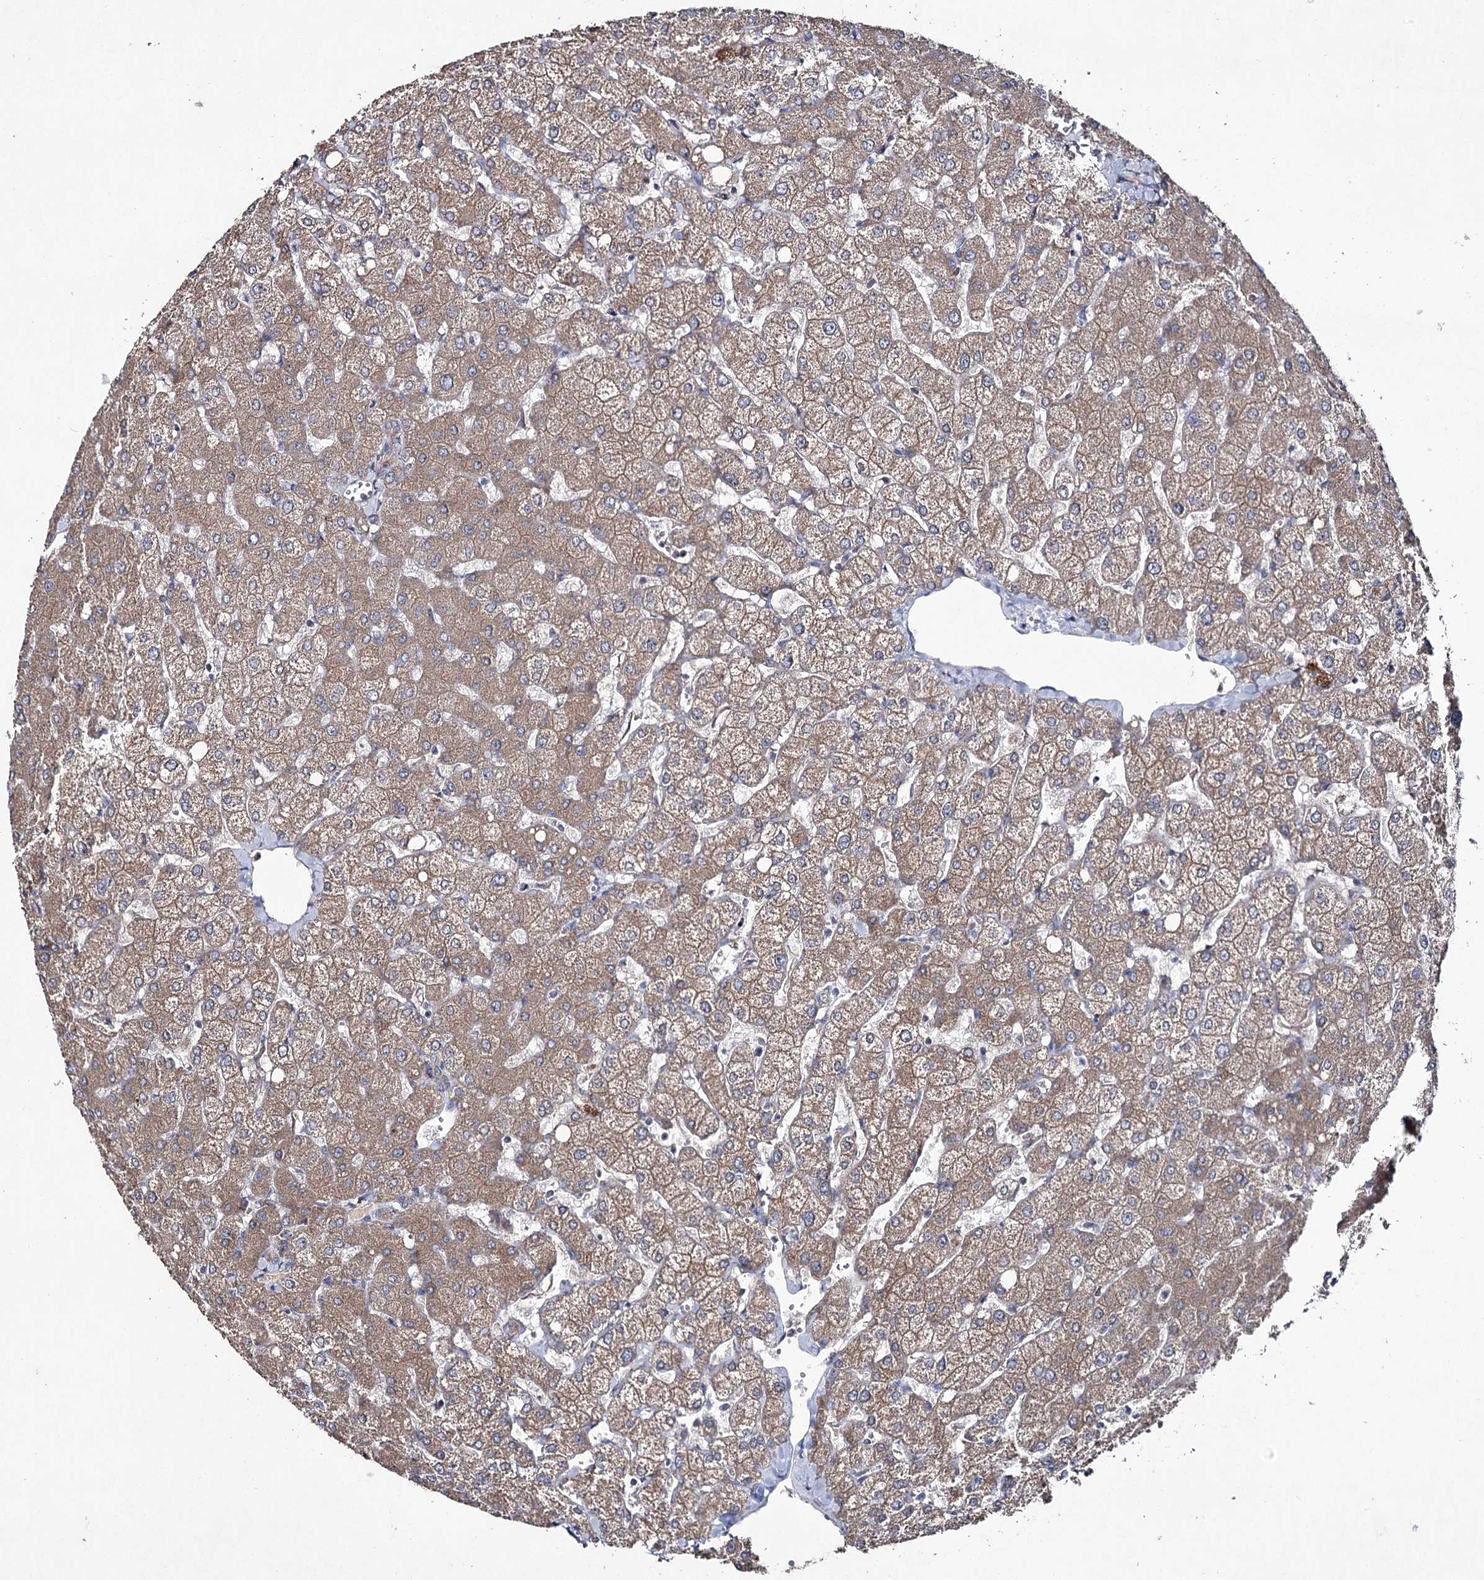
{"staining": {"intensity": "negative", "quantity": "none", "location": "none"}, "tissue": "liver", "cell_type": "Cholangiocytes", "image_type": "normal", "snomed": [{"axis": "morphology", "description": "Normal tissue, NOS"}, {"axis": "topography", "description": "Liver"}], "caption": "Immunohistochemistry photomicrograph of benign human liver stained for a protein (brown), which exhibits no staining in cholangiocytes.", "gene": "SEMA4G", "patient": {"sex": "female", "age": 54}}